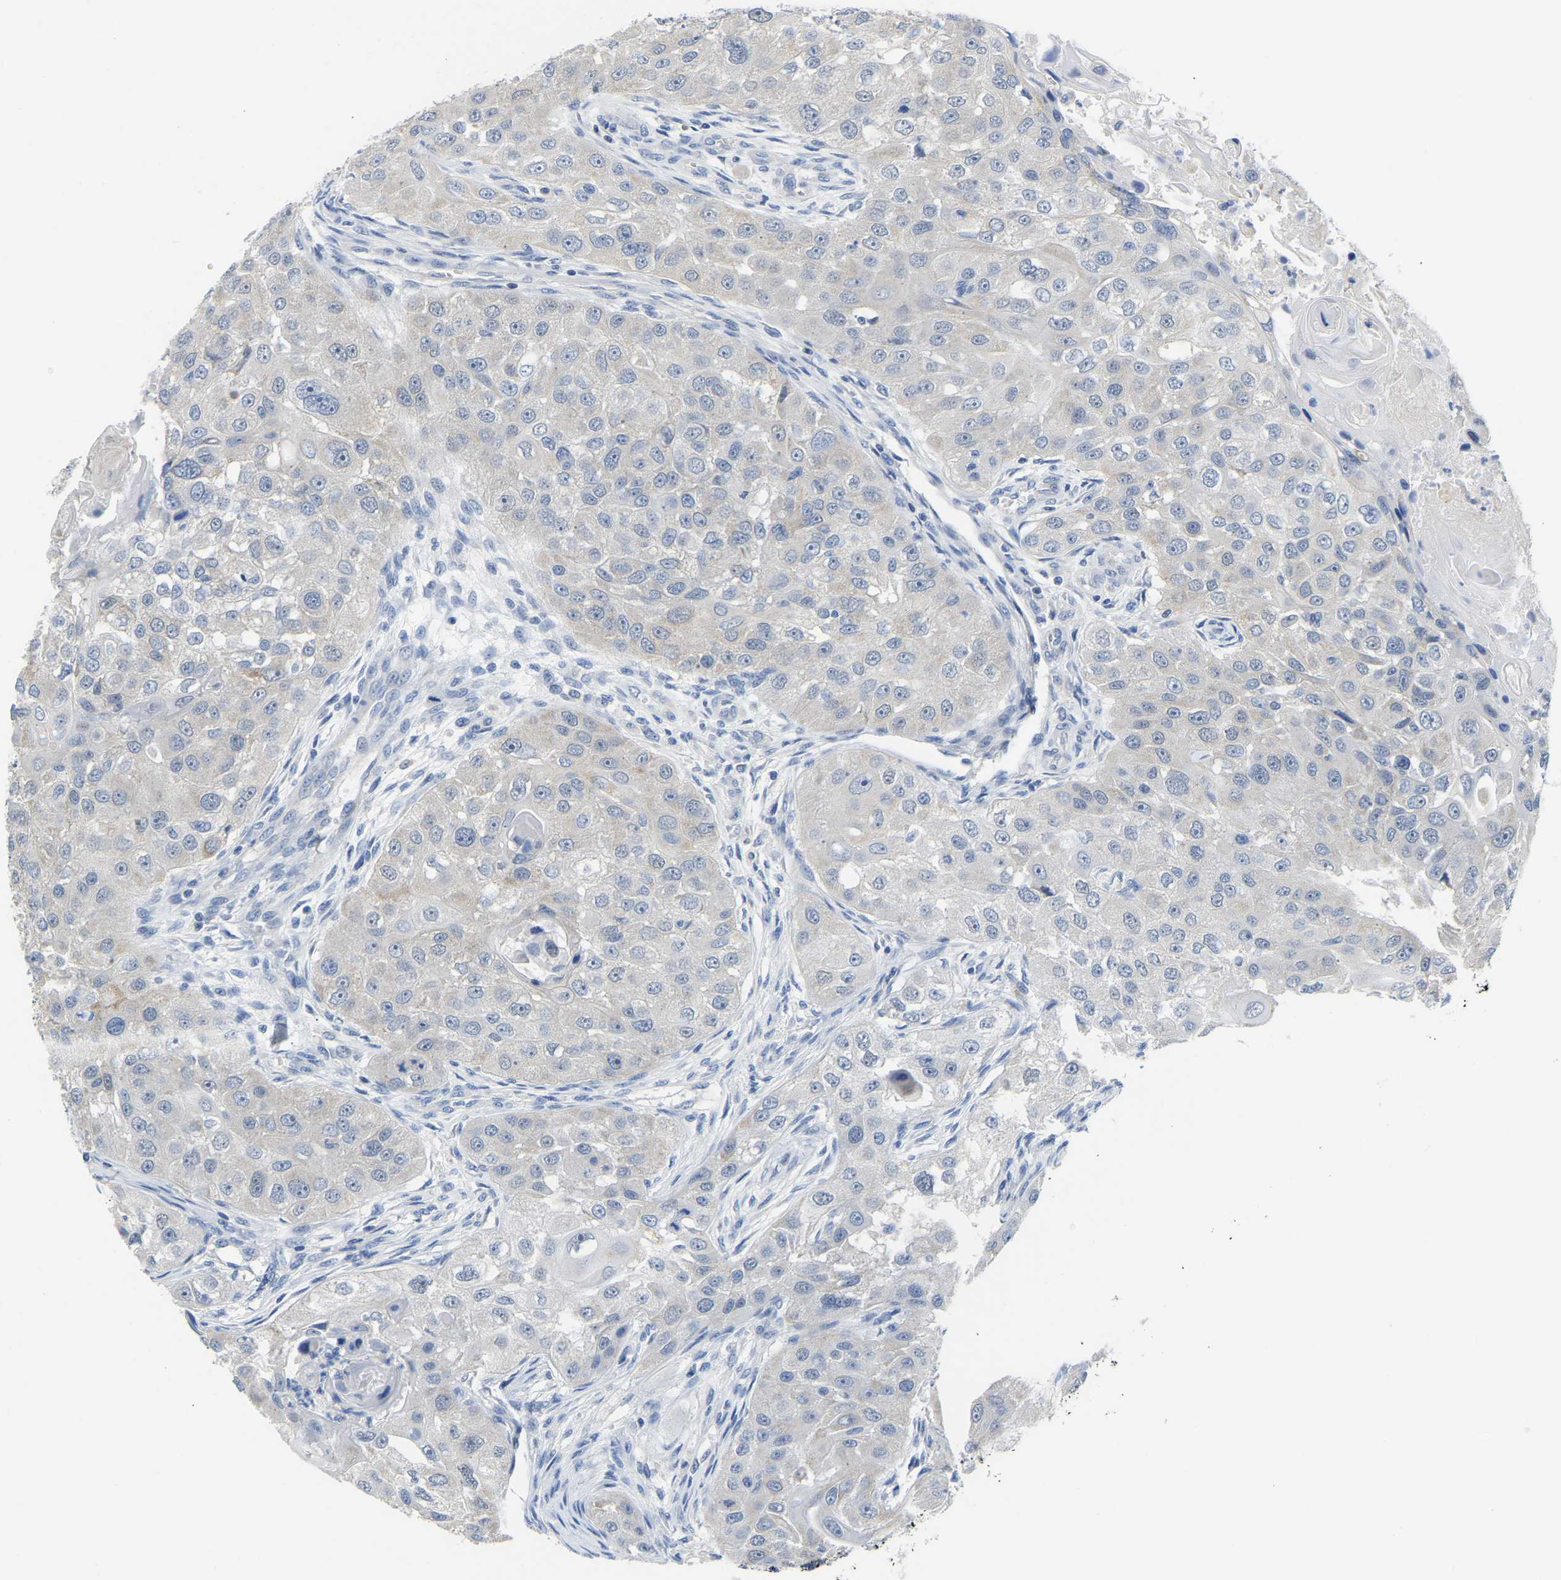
{"staining": {"intensity": "negative", "quantity": "none", "location": "none"}, "tissue": "head and neck cancer", "cell_type": "Tumor cells", "image_type": "cancer", "snomed": [{"axis": "morphology", "description": "Normal tissue, NOS"}, {"axis": "morphology", "description": "Squamous cell carcinoma, NOS"}, {"axis": "topography", "description": "Skeletal muscle"}, {"axis": "topography", "description": "Head-Neck"}], "caption": "Immunohistochemistry histopathology image of neoplastic tissue: human head and neck cancer stained with DAB demonstrates no significant protein positivity in tumor cells.", "gene": "ETFA", "patient": {"sex": "male", "age": 51}}